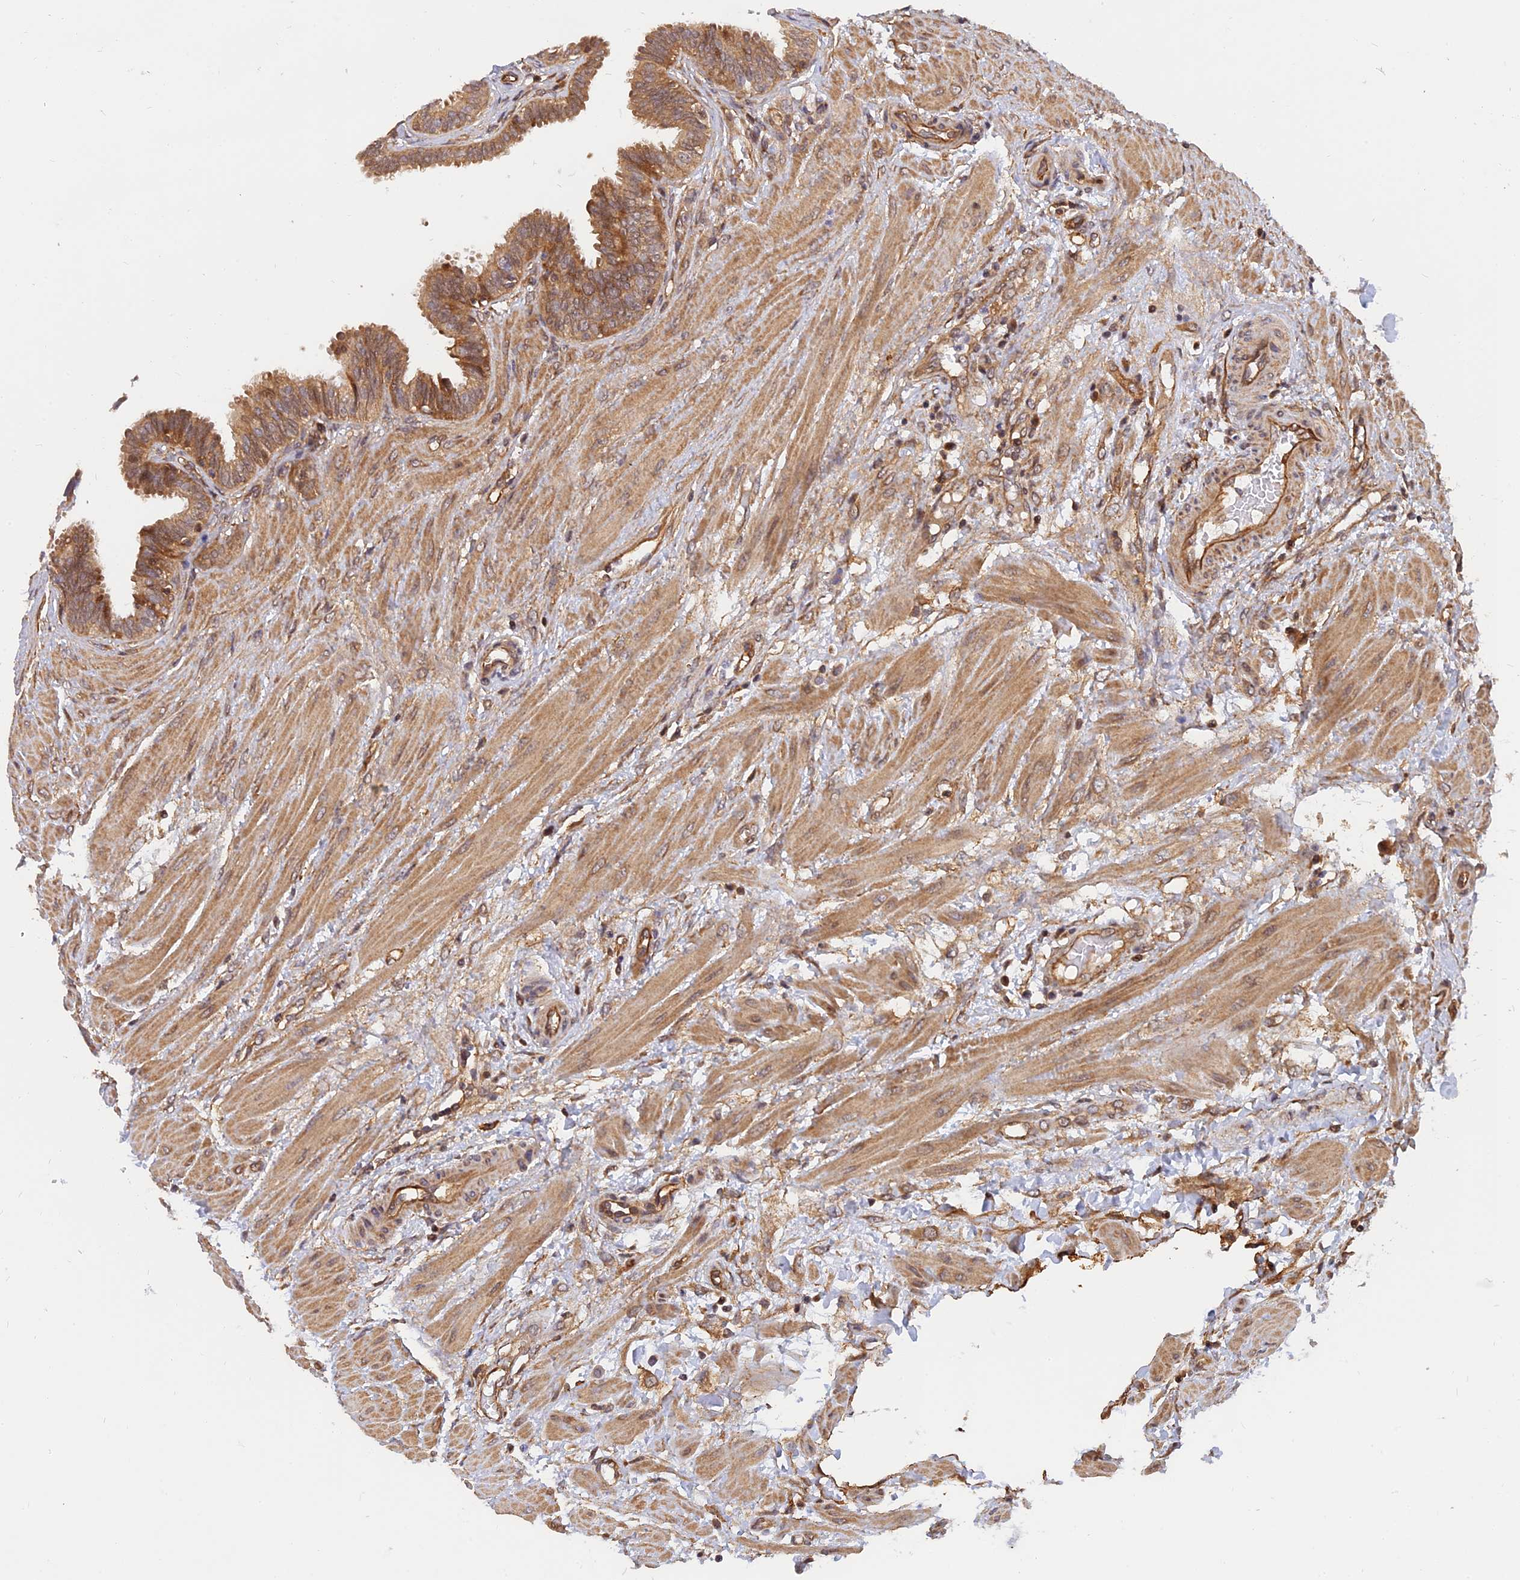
{"staining": {"intensity": "moderate", "quantity": ">75%", "location": "cytoplasmic/membranous"}, "tissue": "fallopian tube", "cell_type": "Glandular cells", "image_type": "normal", "snomed": [{"axis": "morphology", "description": "Normal tissue, NOS"}, {"axis": "topography", "description": "Fallopian tube"}], "caption": "Immunohistochemical staining of unremarkable fallopian tube shows medium levels of moderate cytoplasmic/membranous expression in approximately >75% of glandular cells. Nuclei are stained in blue.", "gene": "WDR41", "patient": {"sex": "female", "age": 32}}